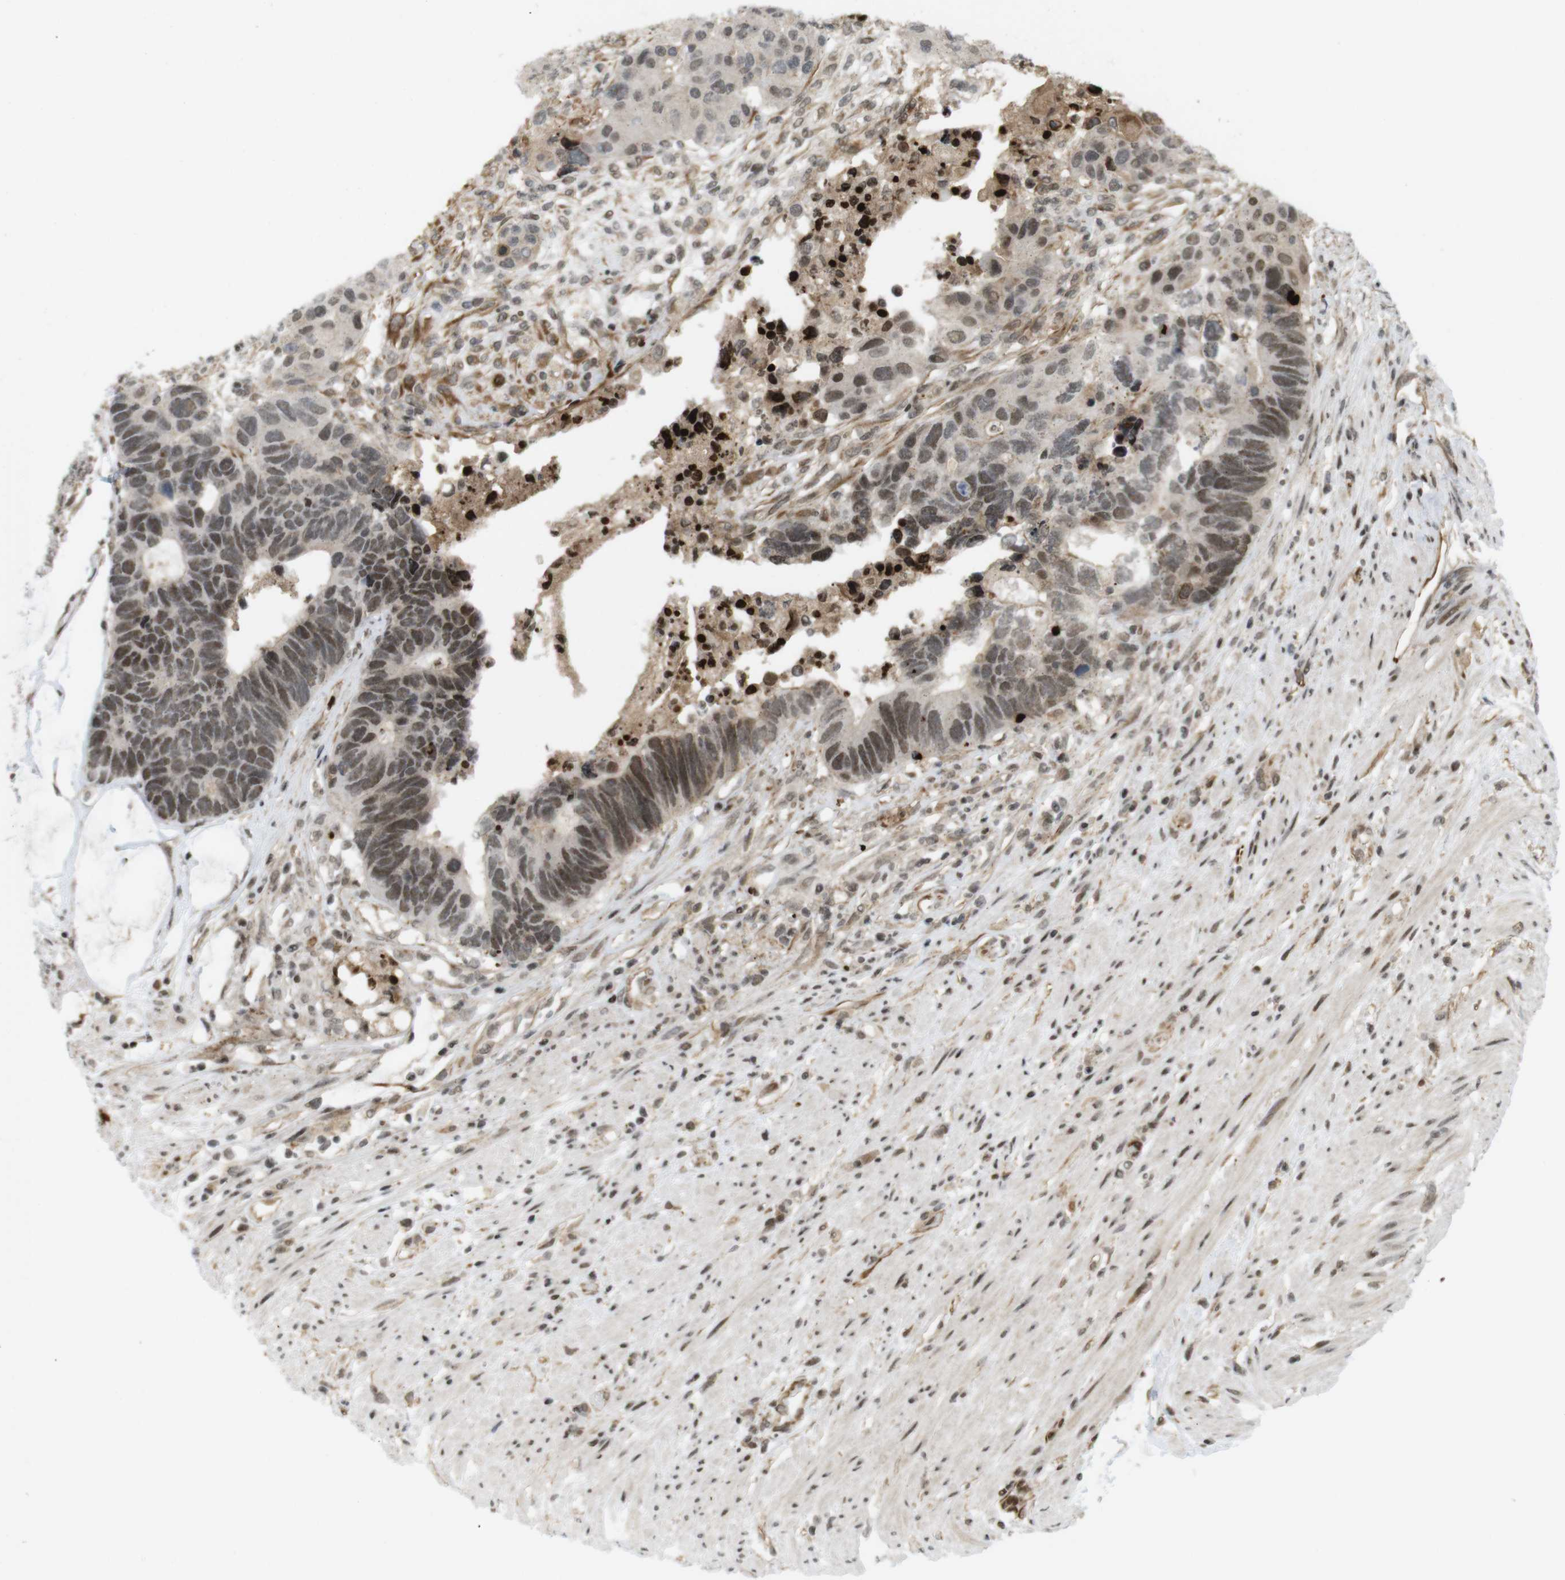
{"staining": {"intensity": "moderate", "quantity": ">75%", "location": "nuclear"}, "tissue": "colorectal cancer", "cell_type": "Tumor cells", "image_type": "cancer", "snomed": [{"axis": "morphology", "description": "Adenocarcinoma, NOS"}, {"axis": "topography", "description": "Rectum"}], "caption": "Tumor cells show medium levels of moderate nuclear positivity in approximately >75% of cells in human colorectal cancer. (IHC, brightfield microscopy, high magnification).", "gene": "SP2", "patient": {"sex": "male", "age": 51}}